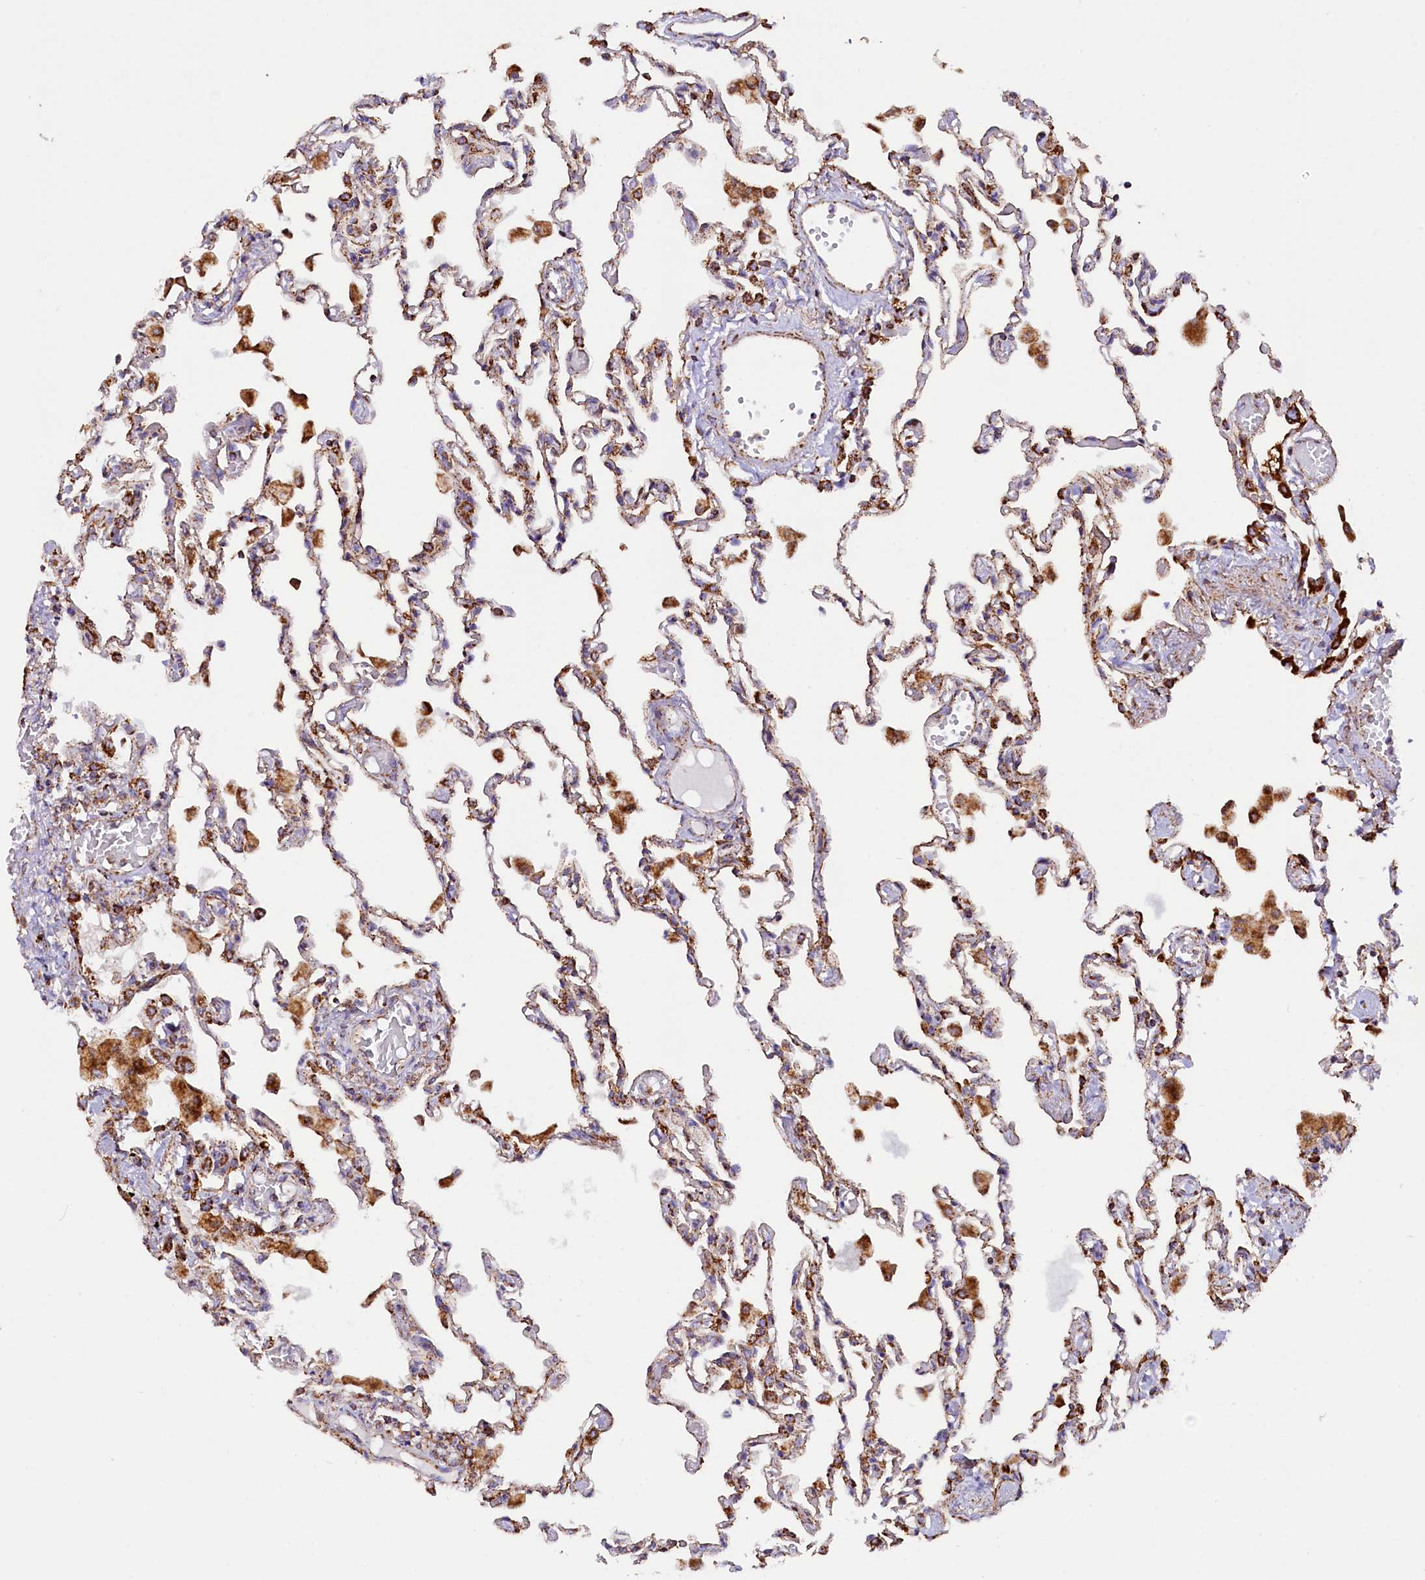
{"staining": {"intensity": "strong", "quantity": "25%-75%", "location": "cytoplasmic/membranous"}, "tissue": "lung", "cell_type": "Alveolar cells", "image_type": "normal", "snomed": [{"axis": "morphology", "description": "Normal tissue, NOS"}, {"axis": "topography", "description": "Bronchus"}, {"axis": "topography", "description": "Lung"}], "caption": "Protein analysis of benign lung shows strong cytoplasmic/membranous staining in about 25%-75% of alveolar cells.", "gene": "APLP2", "patient": {"sex": "female", "age": 49}}